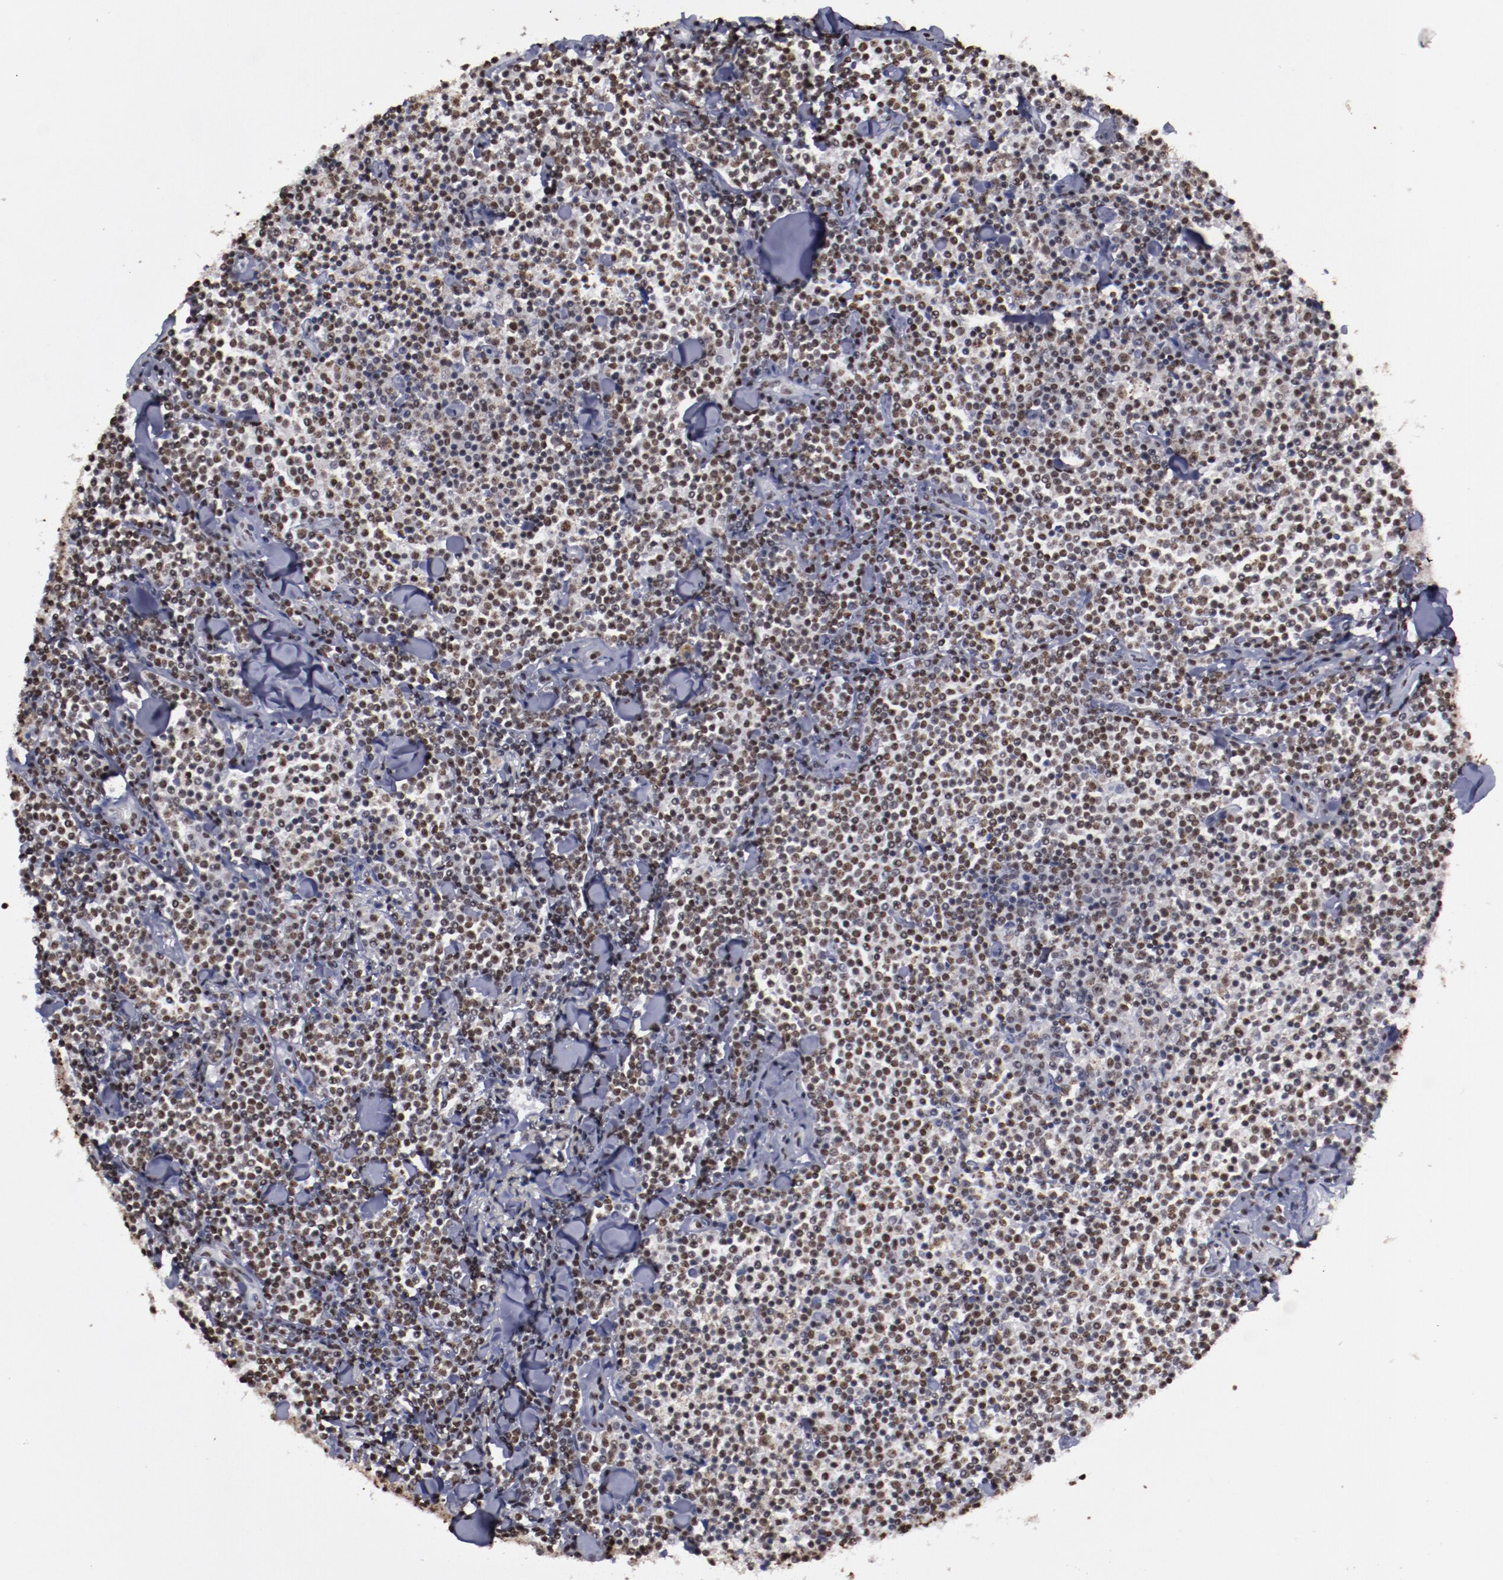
{"staining": {"intensity": "strong", "quantity": ">75%", "location": "nuclear"}, "tissue": "lymphoma", "cell_type": "Tumor cells", "image_type": "cancer", "snomed": [{"axis": "morphology", "description": "Malignant lymphoma, non-Hodgkin's type, Low grade"}, {"axis": "topography", "description": "Soft tissue"}], "caption": "Protein staining reveals strong nuclear staining in approximately >75% of tumor cells in lymphoma.", "gene": "HNRNPA2B1", "patient": {"sex": "male", "age": 92}}